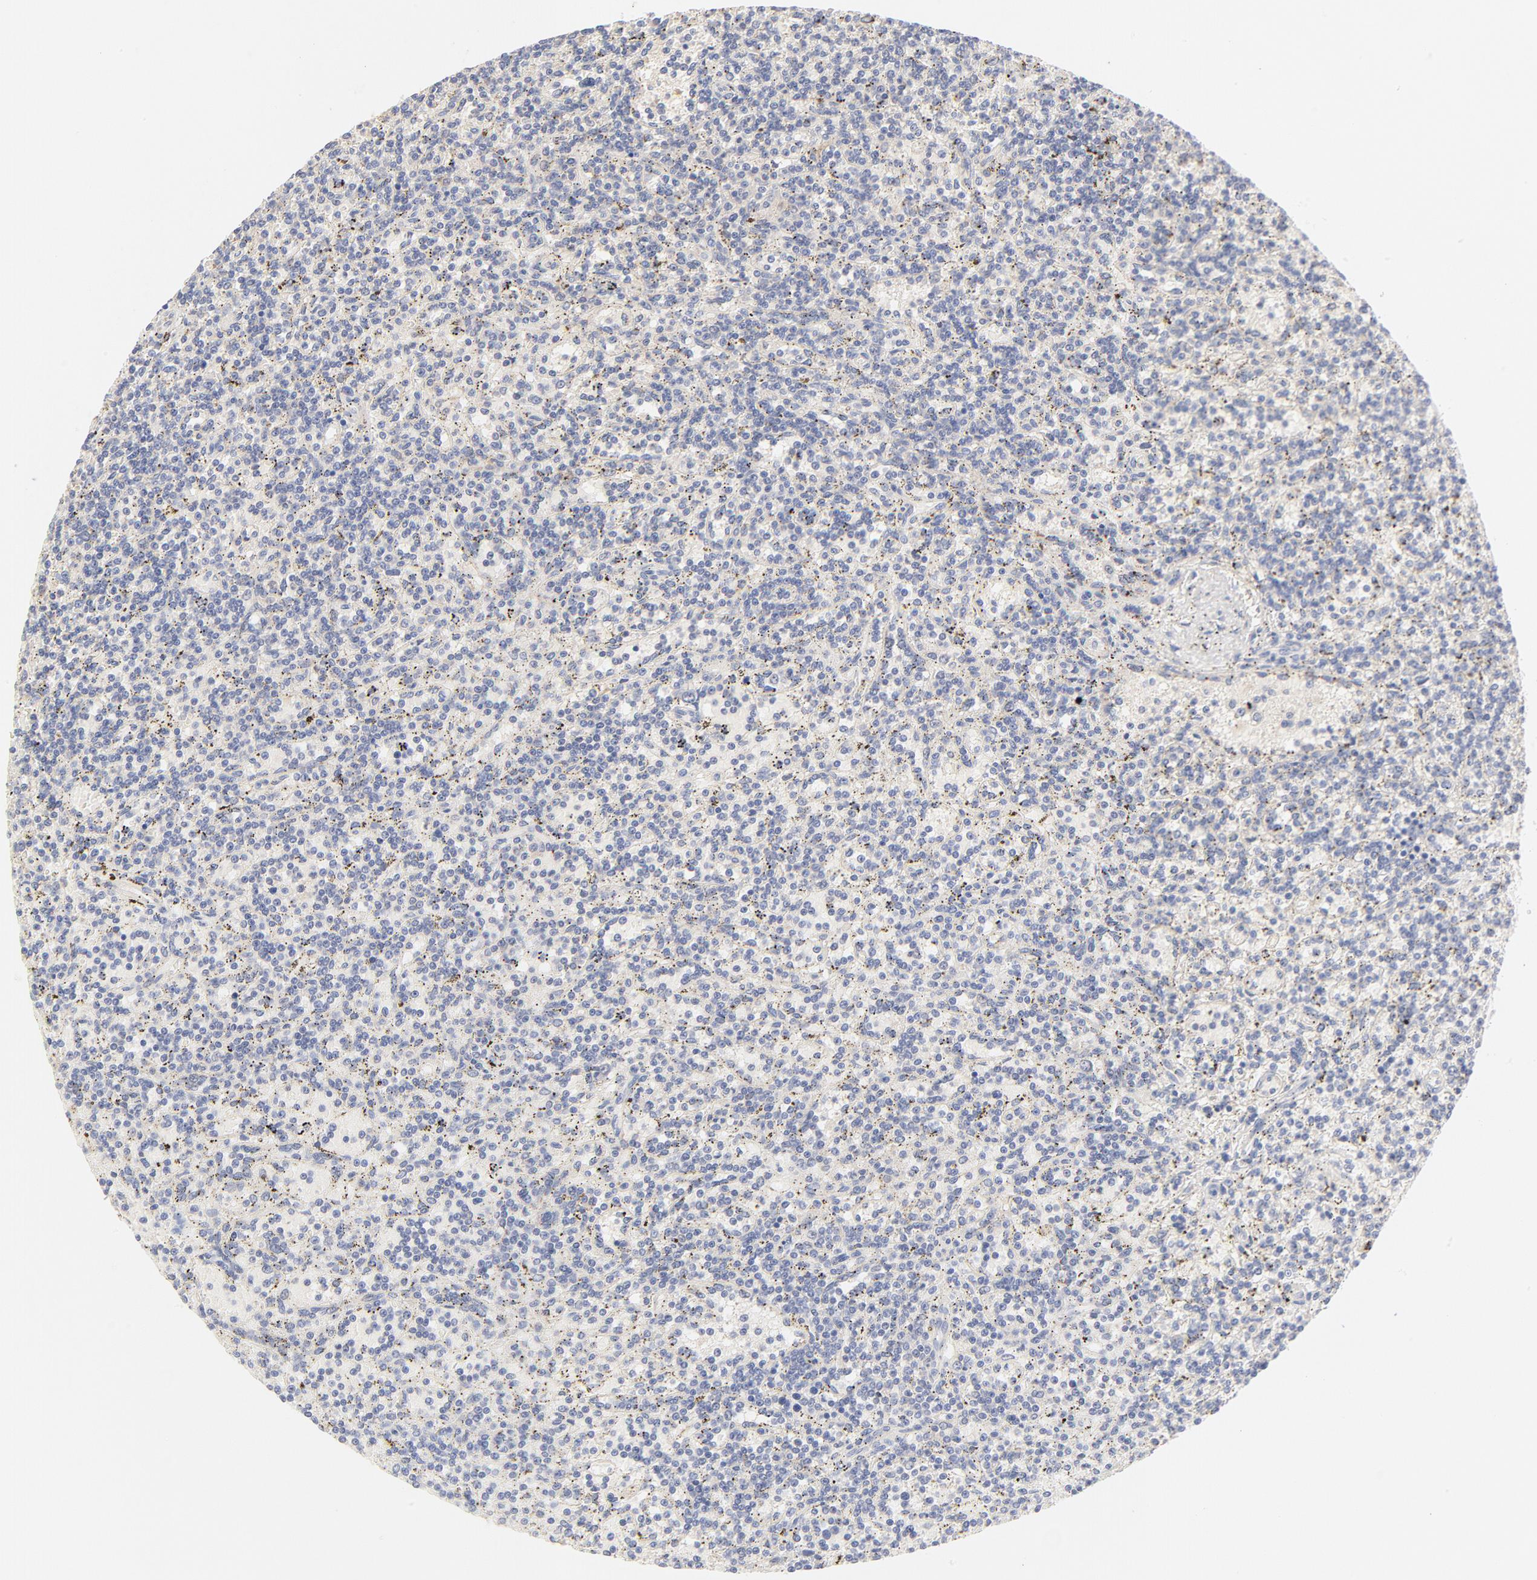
{"staining": {"intensity": "negative", "quantity": "none", "location": "none"}, "tissue": "lymphoma", "cell_type": "Tumor cells", "image_type": "cancer", "snomed": [{"axis": "morphology", "description": "Malignant lymphoma, non-Hodgkin's type, Low grade"}, {"axis": "topography", "description": "Spleen"}], "caption": "DAB immunohistochemical staining of lymphoma displays no significant positivity in tumor cells.", "gene": "MTERF2", "patient": {"sex": "male", "age": 73}}